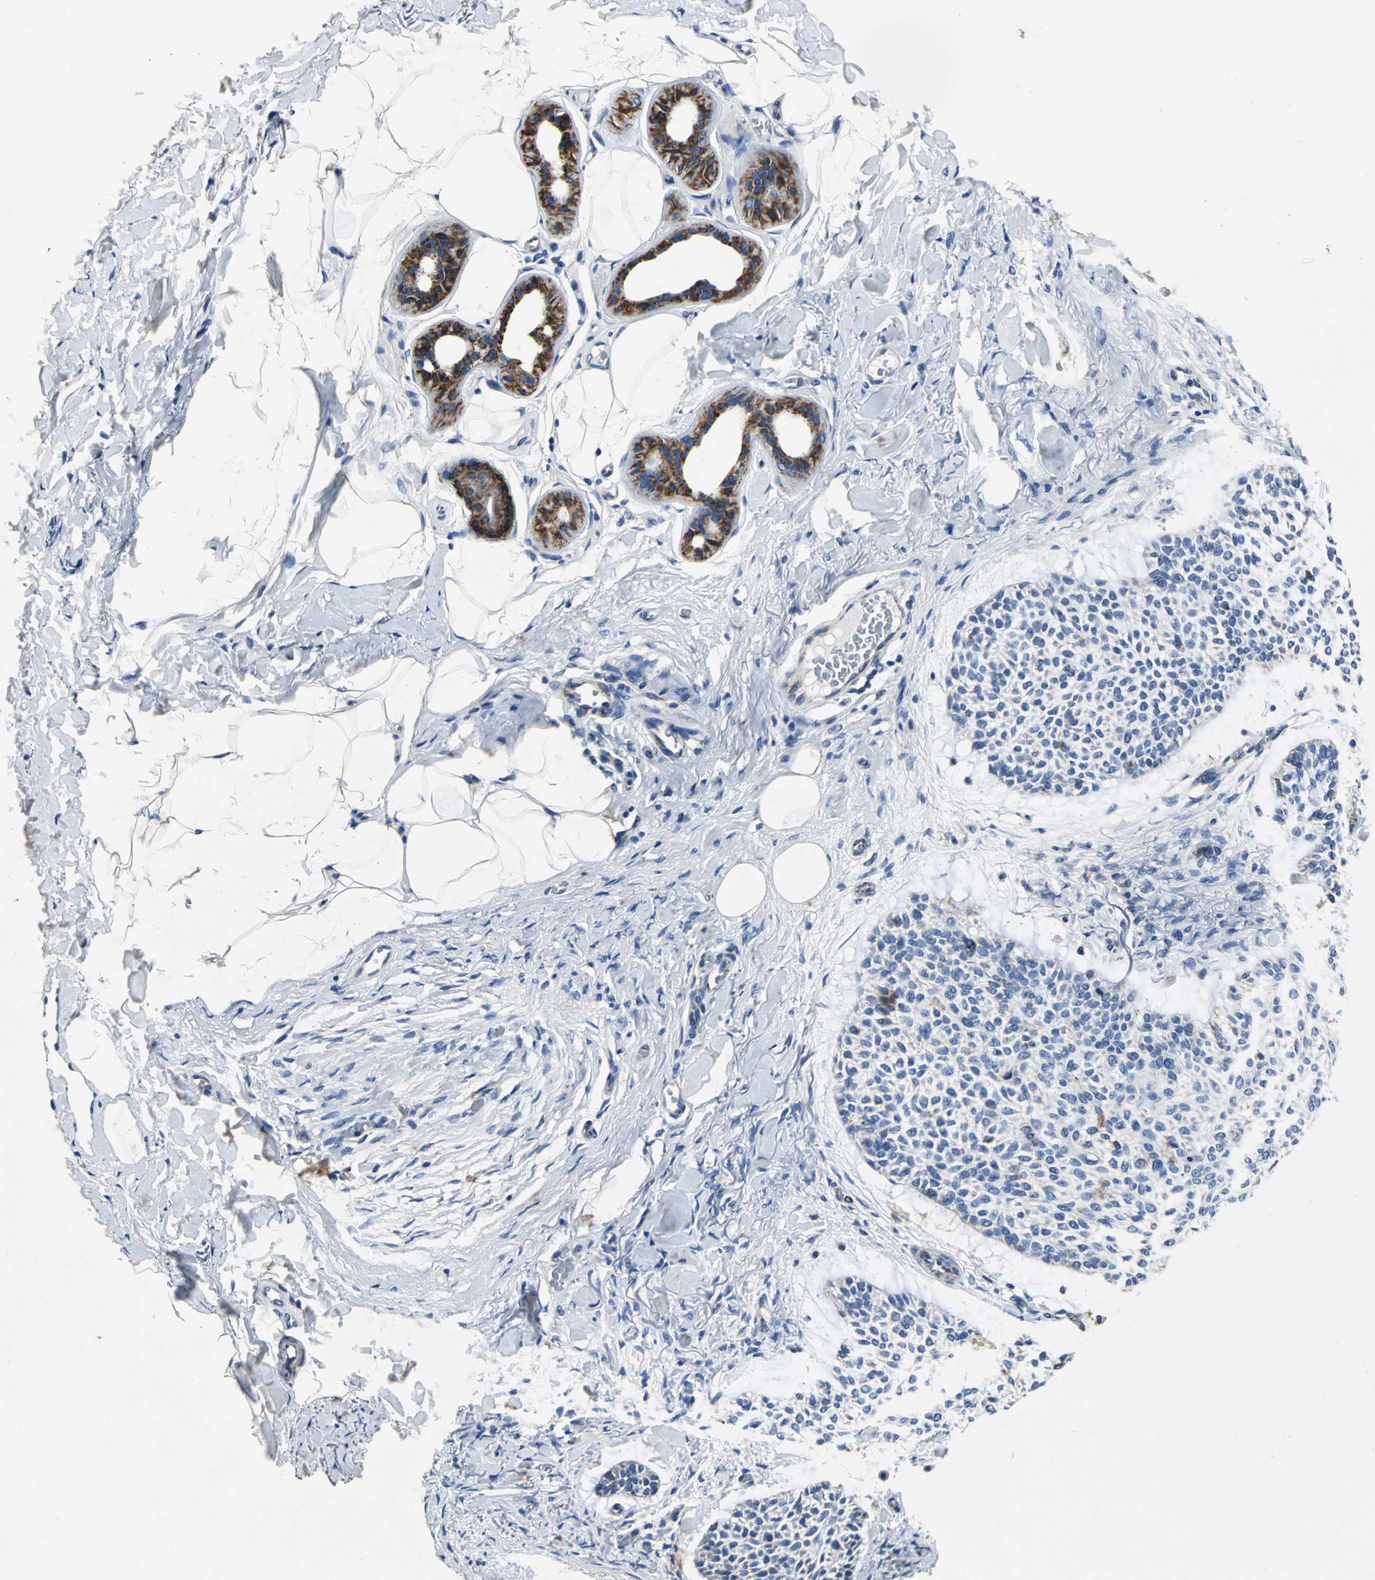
{"staining": {"intensity": "negative", "quantity": "none", "location": "none"}, "tissue": "skin cancer", "cell_type": "Tumor cells", "image_type": "cancer", "snomed": [{"axis": "morphology", "description": "Normal tissue, NOS"}, {"axis": "morphology", "description": "Basal cell carcinoma"}, {"axis": "topography", "description": "Skin"}], "caption": "IHC histopathology image of human skin cancer (basal cell carcinoma) stained for a protein (brown), which demonstrates no expression in tumor cells.", "gene": "IFI6", "patient": {"sex": "female", "age": 70}}